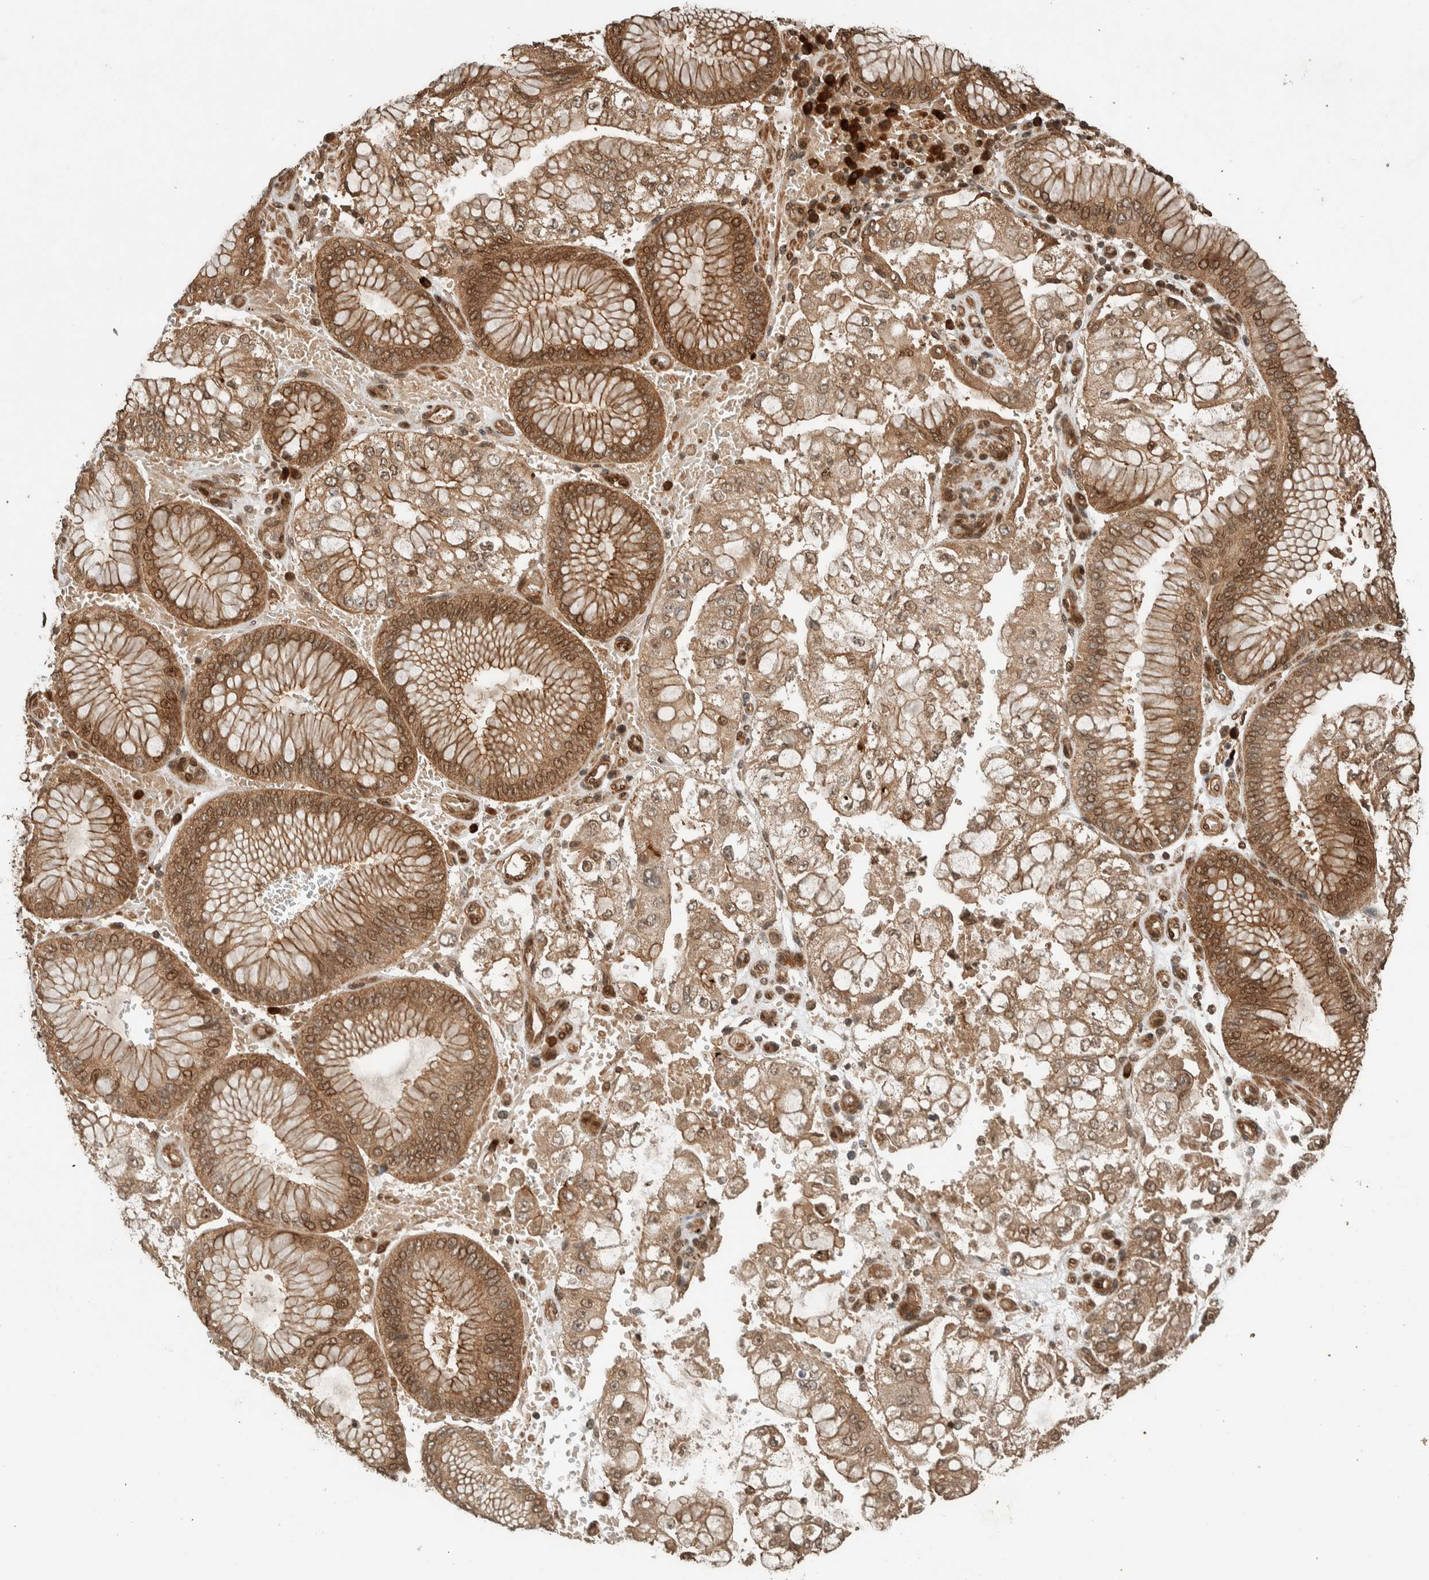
{"staining": {"intensity": "moderate", "quantity": ">75%", "location": "cytoplasmic/membranous,nuclear"}, "tissue": "stomach cancer", "cell_type": "Tumor cells", "image_type": "cancer", "snomed": [{"axis": "morphology", "description": "Adenocarcinoma, NOS"}, {"axis": "topography", "description": "Stomach"}], "caption": "Immunohistochemical staining of adenocarcinoma (stomach) reveals moderate cytoplasmic/membranous and nuclear protein expression in approximately >75% of tumor cells.", "gene": "CNTROB", "patient": {"sex": "male", "age": 76}}